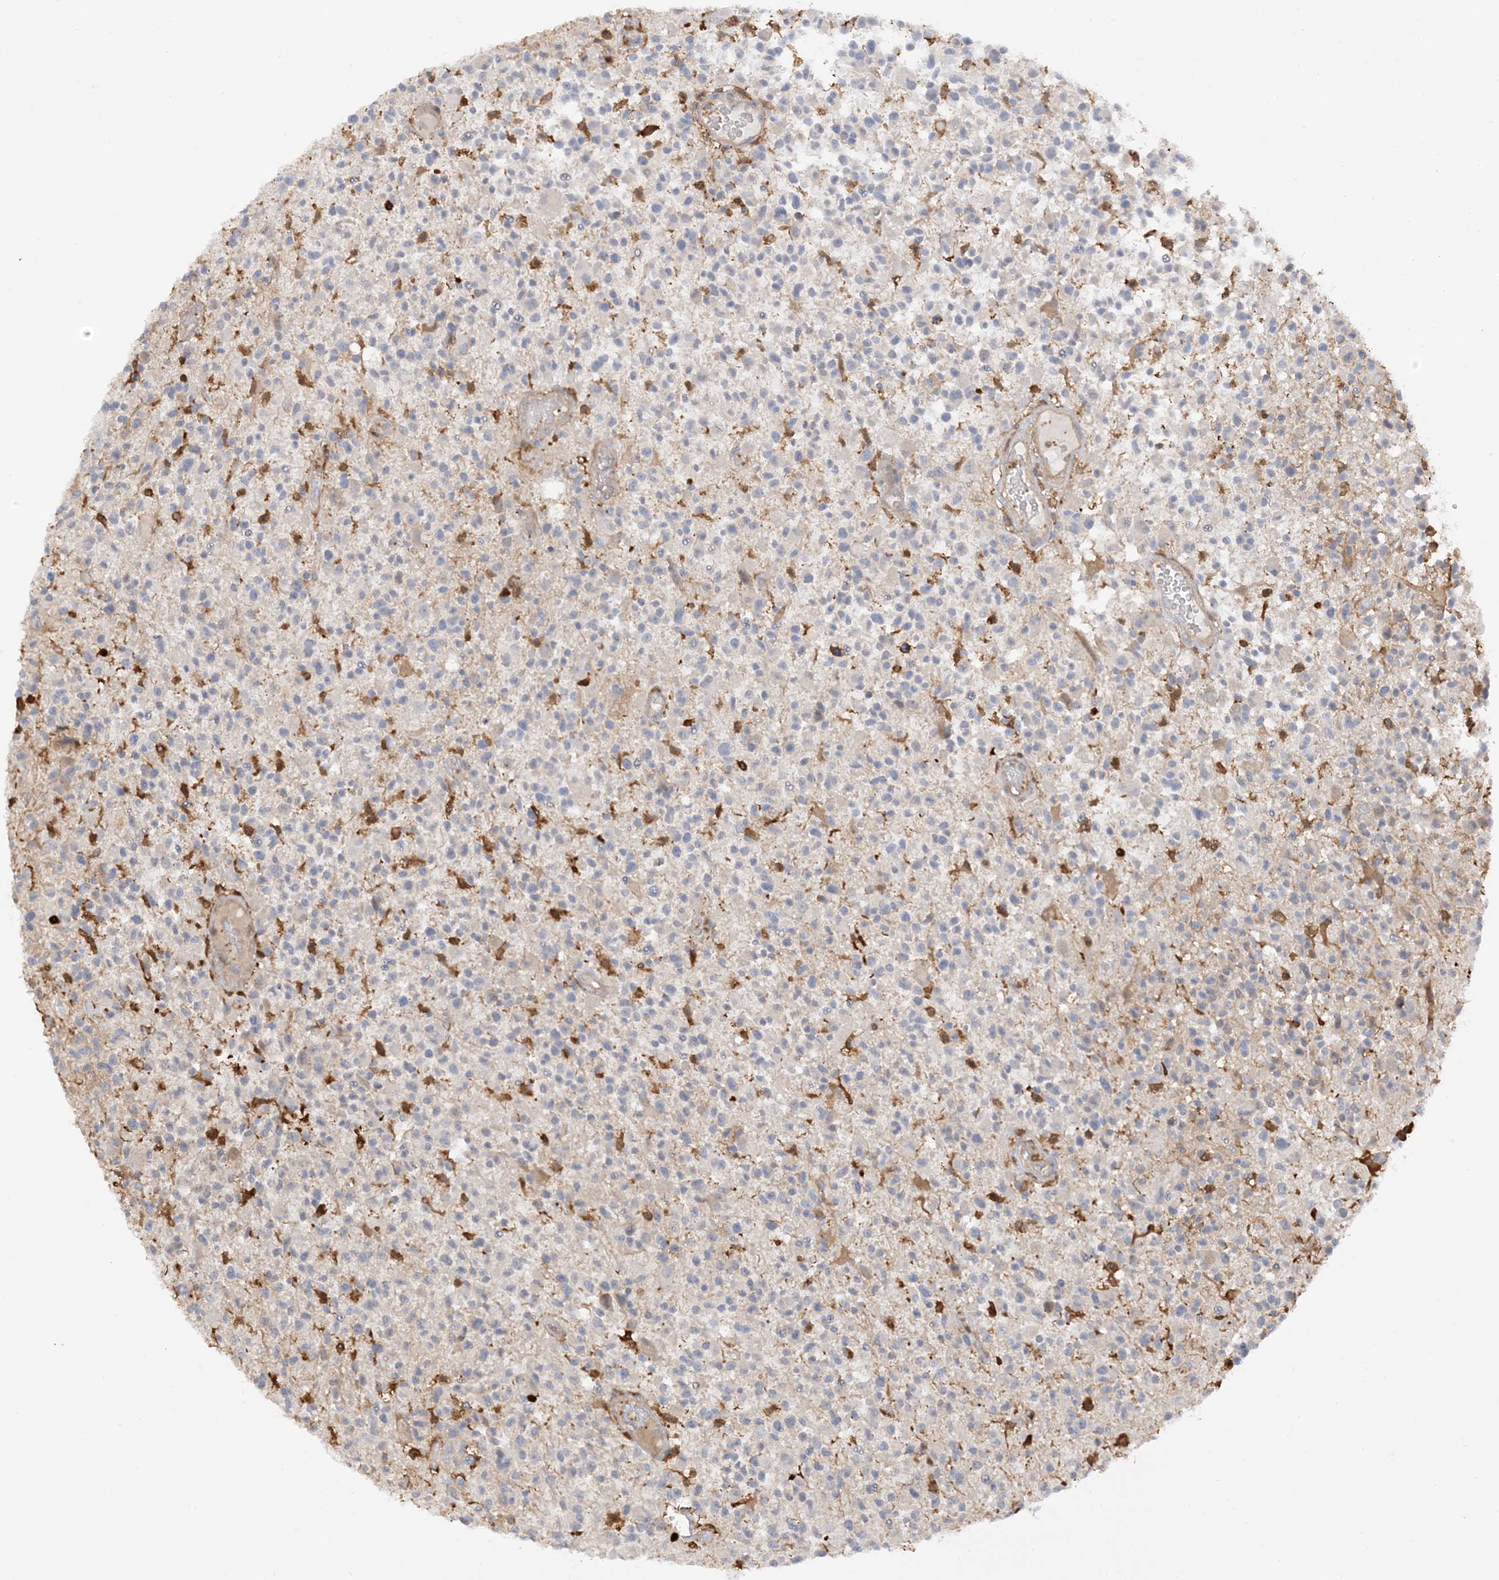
{"staining": {"intensity": "negative", "quantity": "none", "location": "none"}, "tissue": "glioma", "cell_type": "Tumor cells", "image_type": "cancer", "snomed": [{"axis": "morphology", "description": "Glioma, malignant, High grade"}, {"axis": "morphology", "description": "Glioblastoma, NOS"}, {"axis": "topography", "description": "Brain"}], "caption": "This is a photomicrograph of IHC staining of glioblastoma, which shows no staining in tumor cells.", "gene": "PHACTR2", "patient": {"sex": "male", "age": 60}}